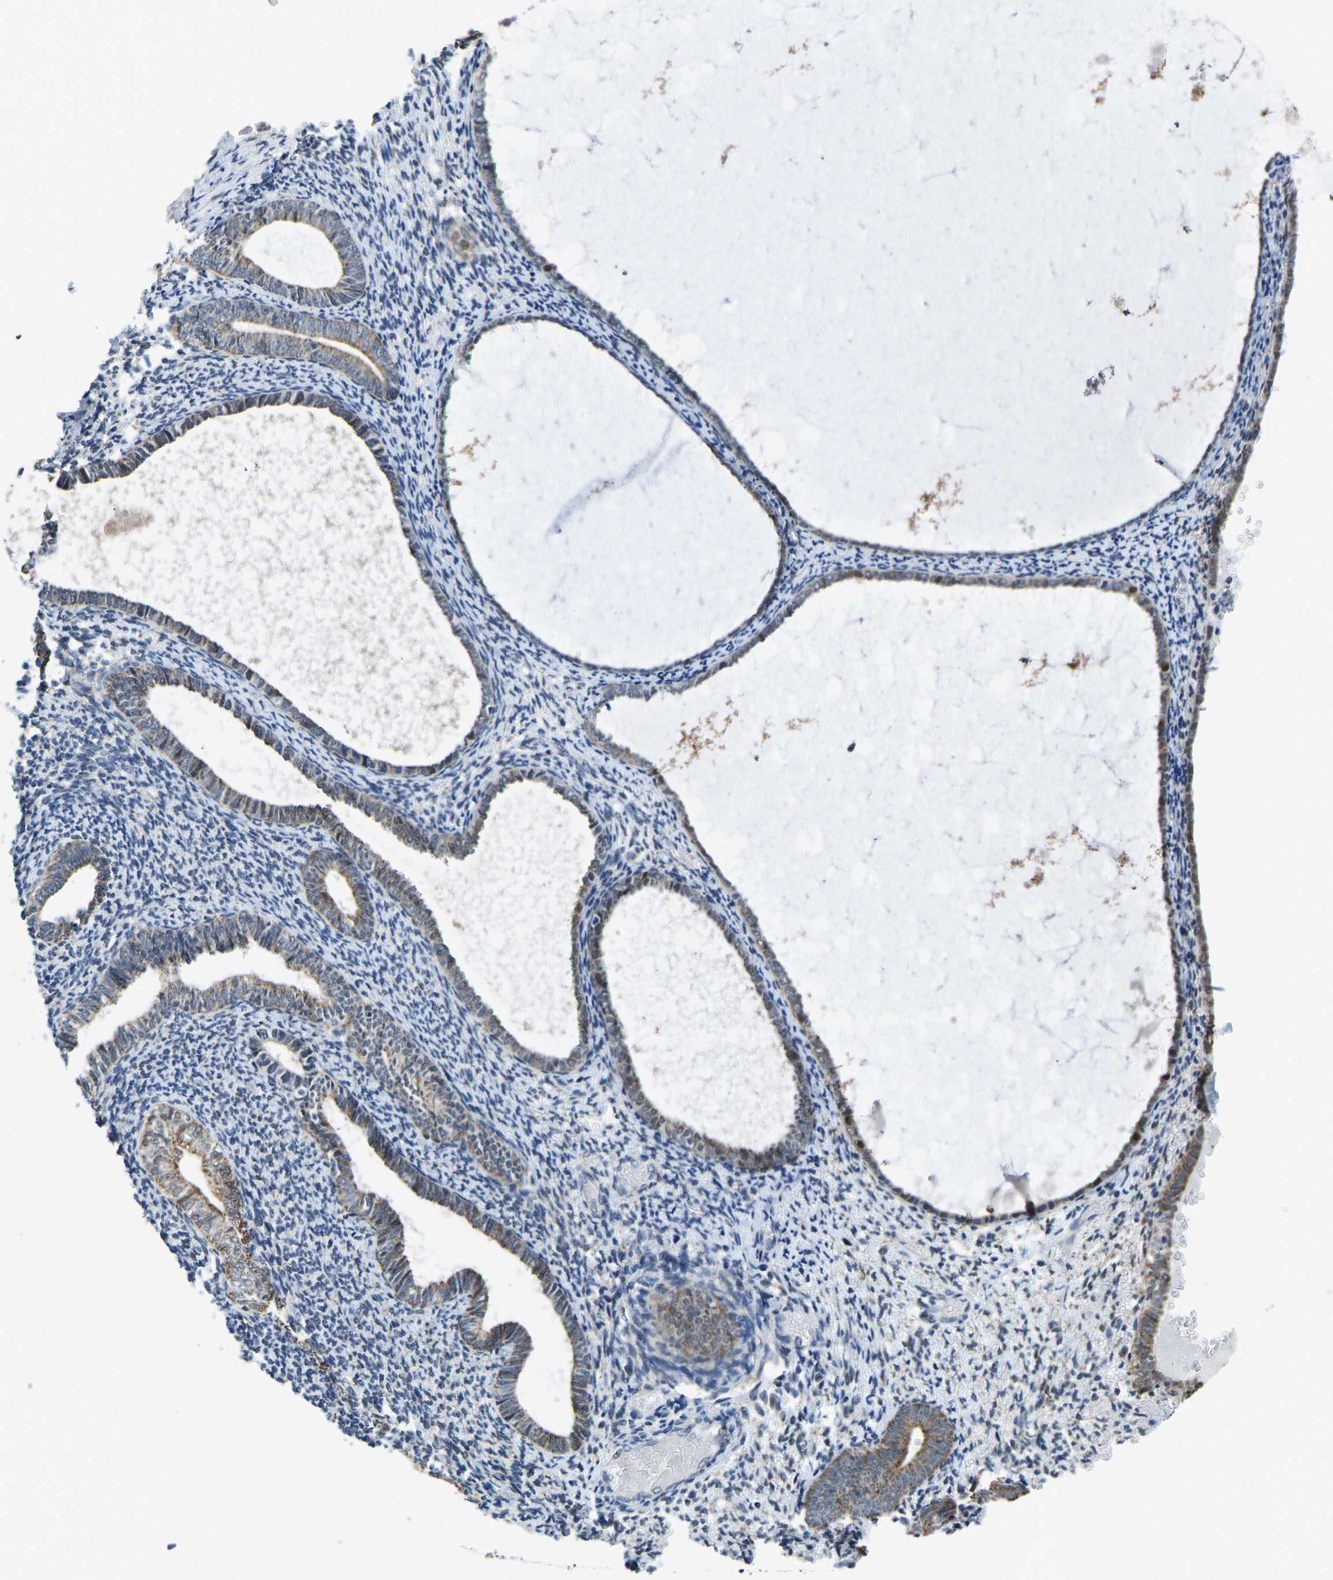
{"staining": {"intensity": "weak", "quantity": "<25%", "location": "cytoplasmic/membranous"}, "tissue": "endometrium", "cell_type": "Cells in endometrial stroma", "image_type": "normal", "snomed": [{"axis": "morphology", "description": "Normal tissue, NOS"}, {"axis": "topography", "description": "Endometrium"}], "caption": "Protein analysis of normal endometrium shows no significant staining in cells in endometrial stroma.", "gene": "BNIP3L", "patient": {"sex": "female", "age": 66}}